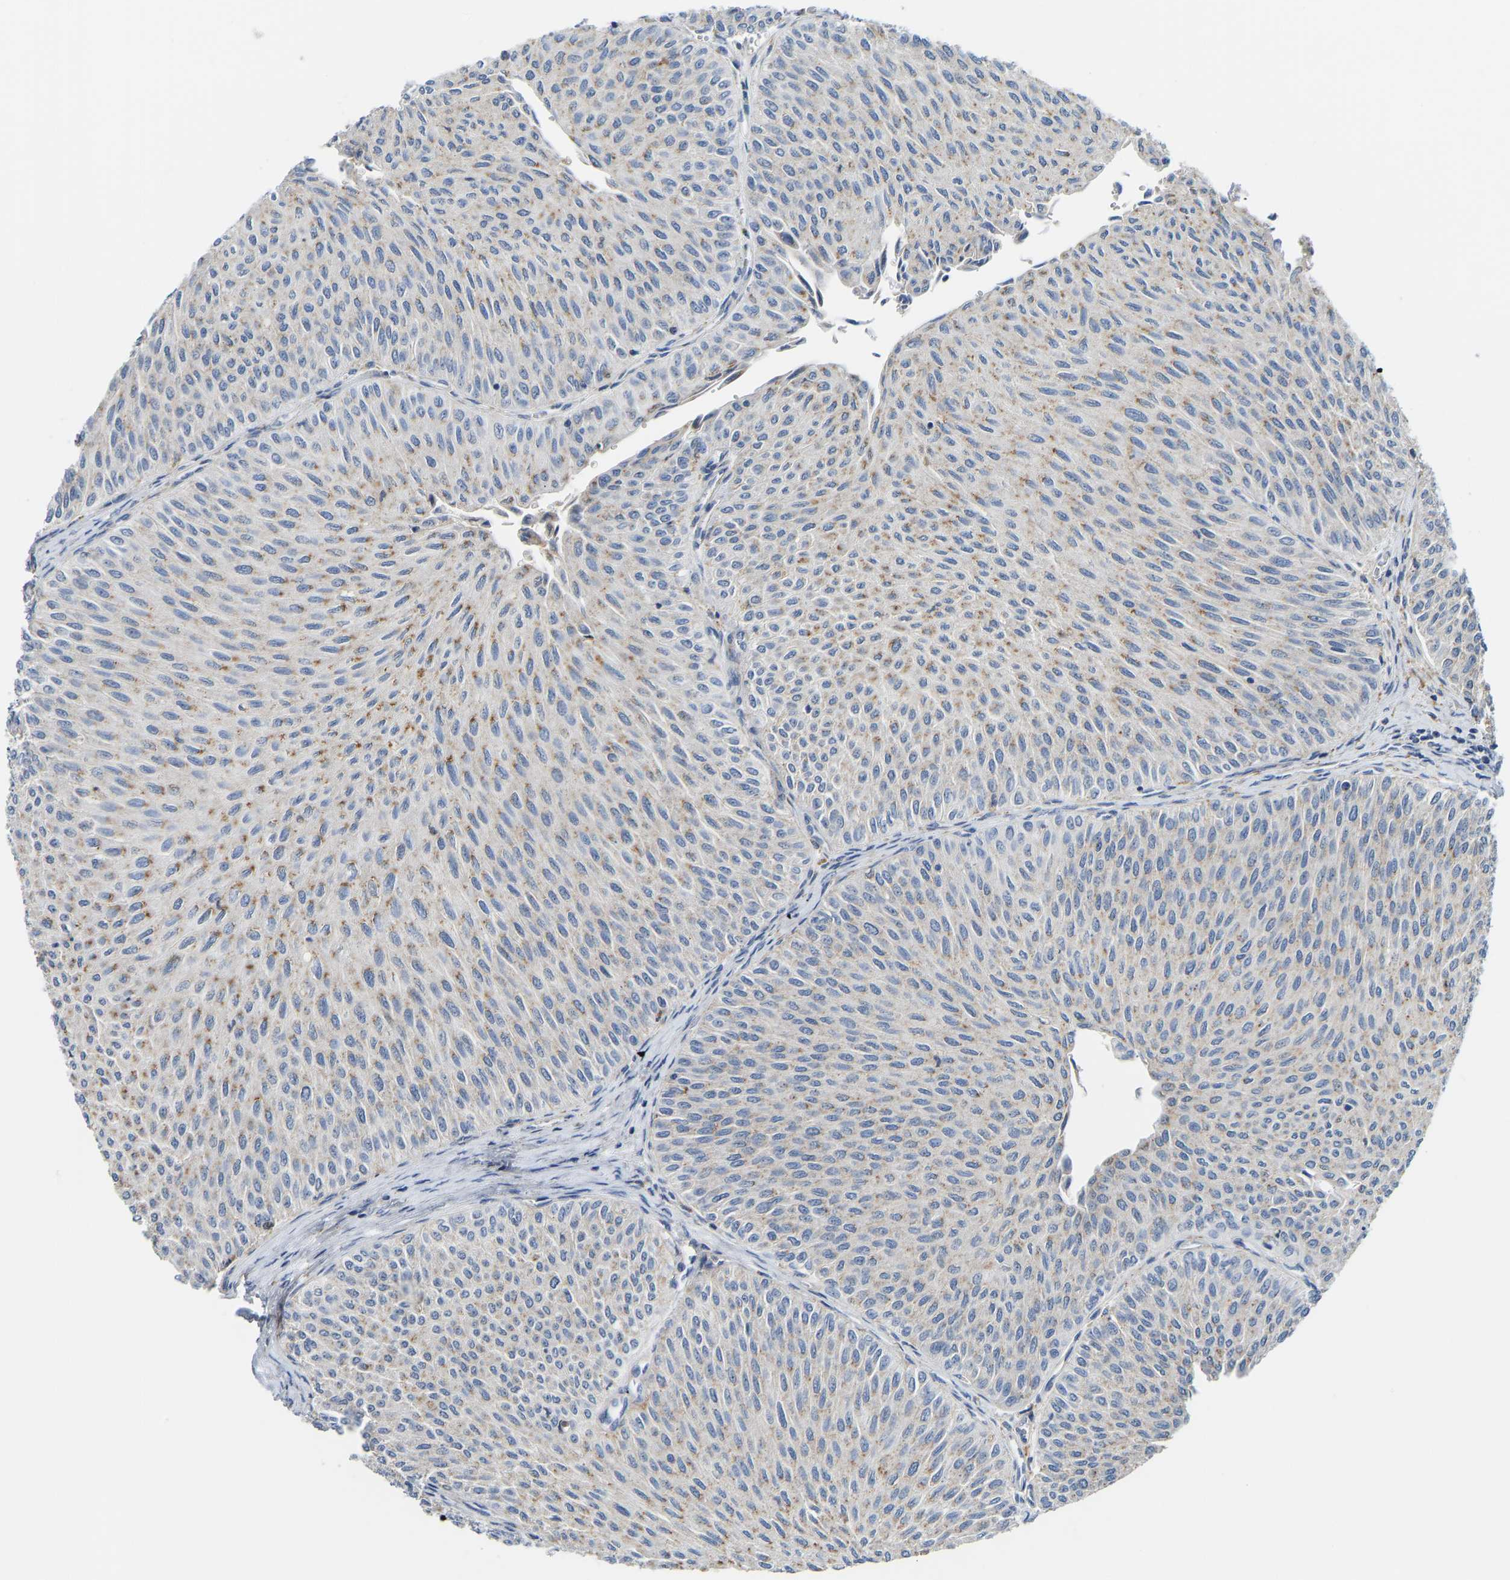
{"staining": {"intensity": "moderate", "quantity": "25%-75%", "location": "cytoplasmic/membranous"}, "tissue": "urothelial cancer", "cell_type": "Tumor cells", "image_type": "cancer", "snomed": [{"axis": "morphology", "description": "Urothelial carcinoma, Low grade"}, {"axis": "topography", "description": "Urinary bladder"}], "caption": "Tumor cells show medium levels of moderate cytoplasmic/membranous staining in about 25%-75% of cells in urothelial carcinoma (low-grade). The staining is performed using DAB (3,3'-diaminobenzidine) brown chromogen to label protein expression. The nuclei are counter-stained blue using hematoxylin.", "gene": "ATP6V1E1", "patient": {"sex": "male", "age": 78}}